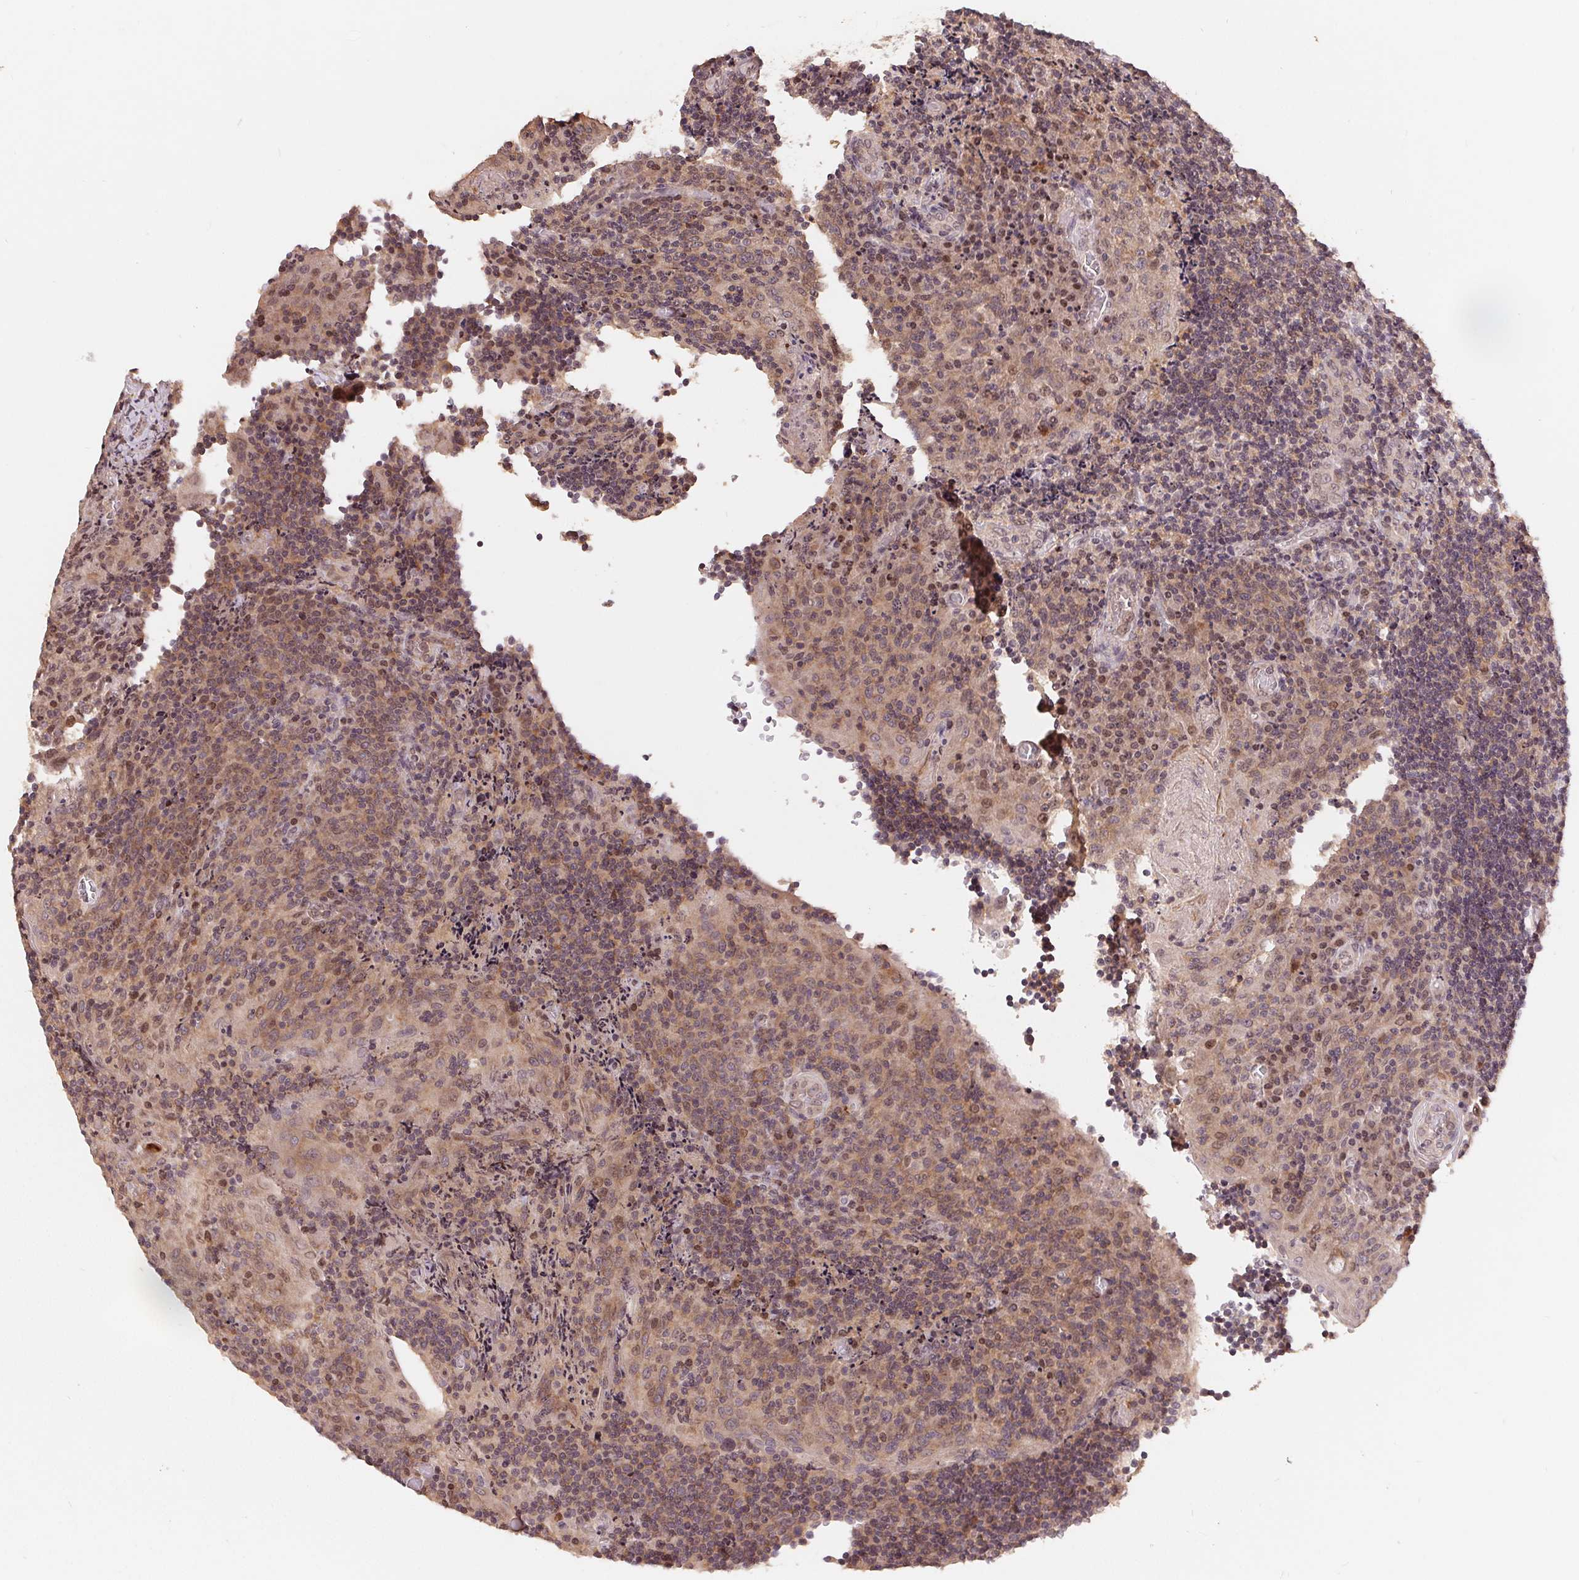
{"staining": {"intensity": "moderate", "quantity": "<25%", "location": "cytoplasmic/membranous,nuclear"}, "tissue": "tonsil", "cell_type": "Germinal center cells", "image_type": "normal", "snomed": [{"axis": "morphology", "description": "Normal tissue, NOS"}, {"axis": "topography", "description": "Tonsil"}], "caption": "Tonsil was stained to show a protein in brown. There is low levels of moderate cytoplasmic/membranous,nuclear expression in about <25% of germinal center cells. Immunohistochemistry (ihc) stains the protein in brown and the nuclei are stained blue.", "gene": "HMGN3", "patient": {"sex": "male", "age": 17}}